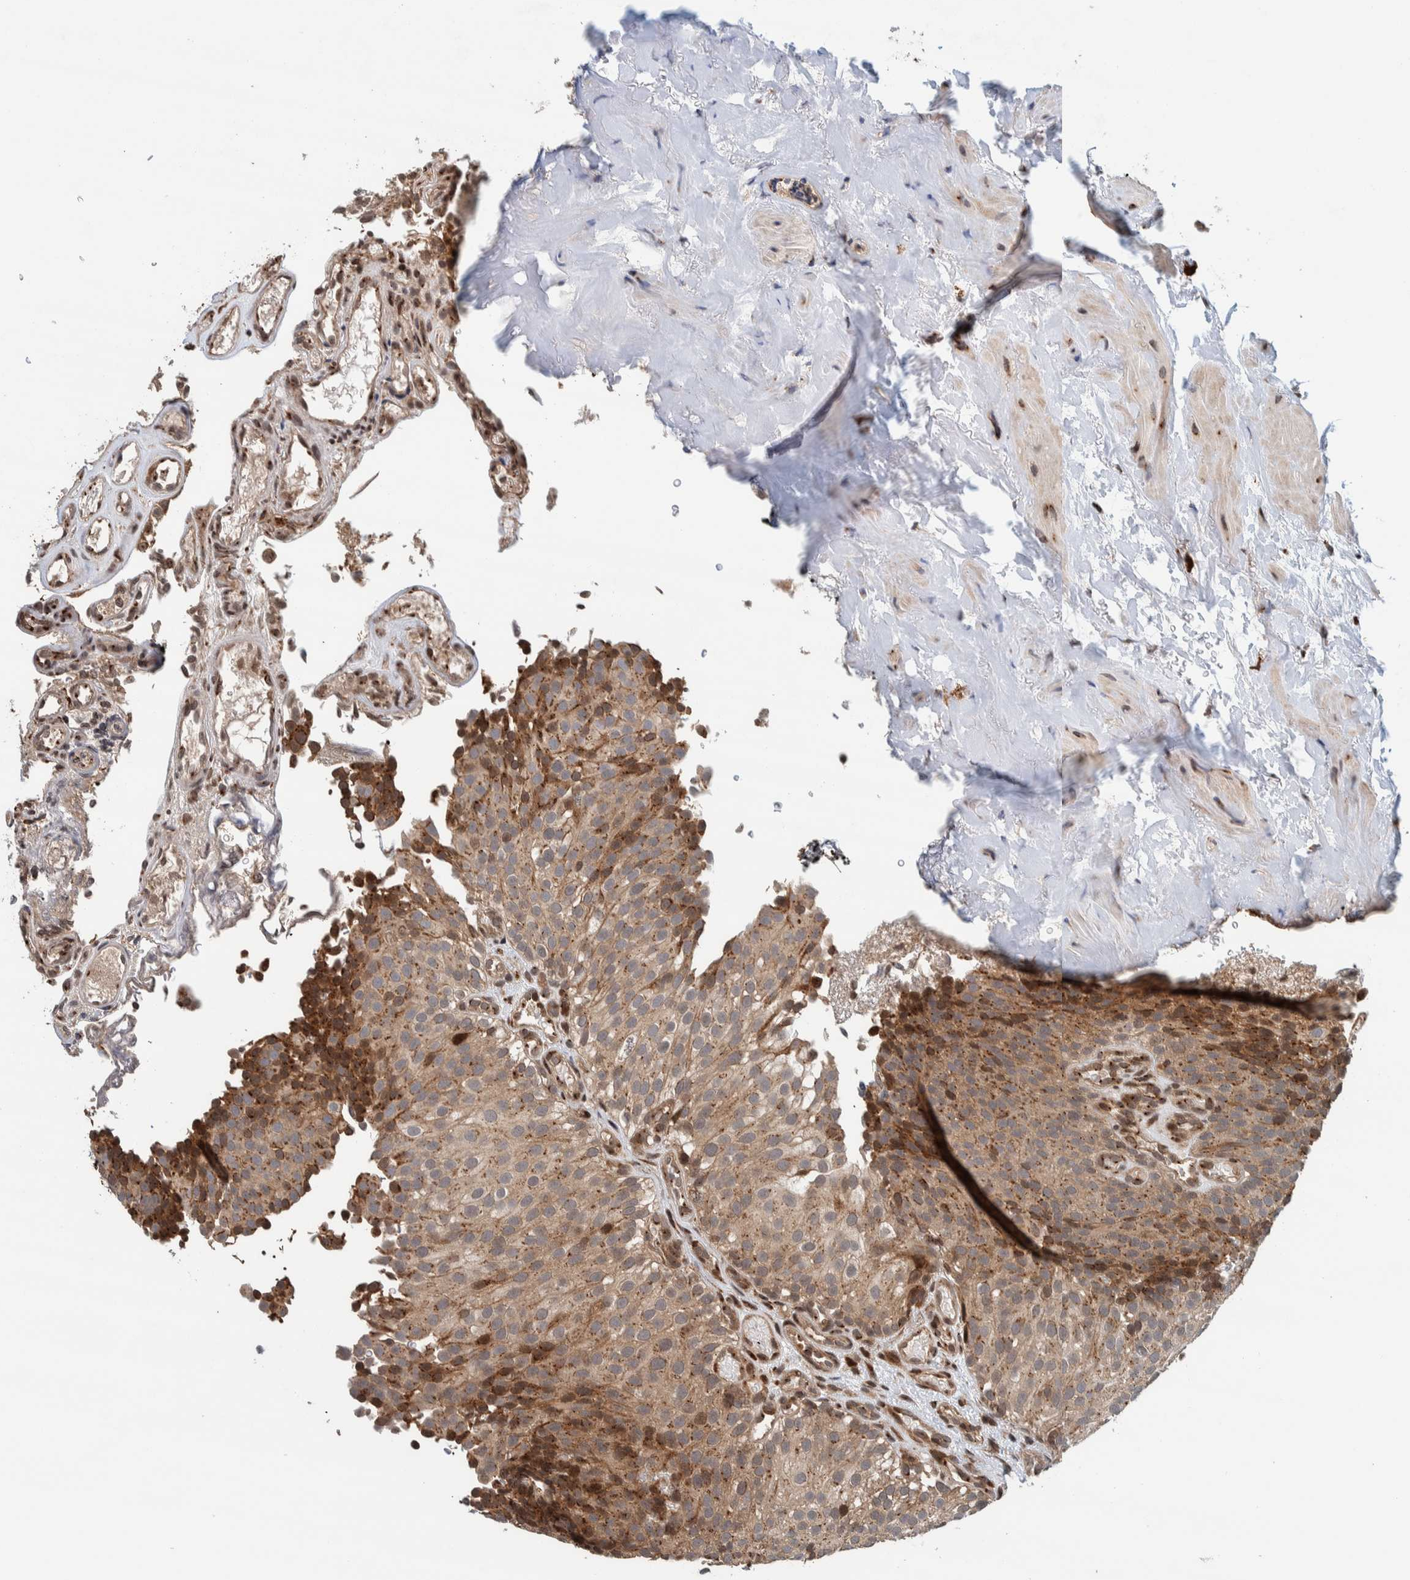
{"staining": {"intensity": "moderate", "quantity": ">75%", "location": "cytoplasmic/membranous"}, "tissue": "urothelial cancer", "cell_type": "Tumor cells", "image_type": "cancer", "snomed": [{"axis": "morphology", "description": "Urothelial carcinoma, Low grade"}, {"axis": "topography", "description": "Urinary bladder"}], "caption": "Approximately >75% of tumor cells in human urothelial cancer exhibit moderate cytoplasmic/membranous protein positivity as visualized by brown immunohistochemical staining.", "gene": "CCDC182", "patient": {"sex": "male", "age": 78}}